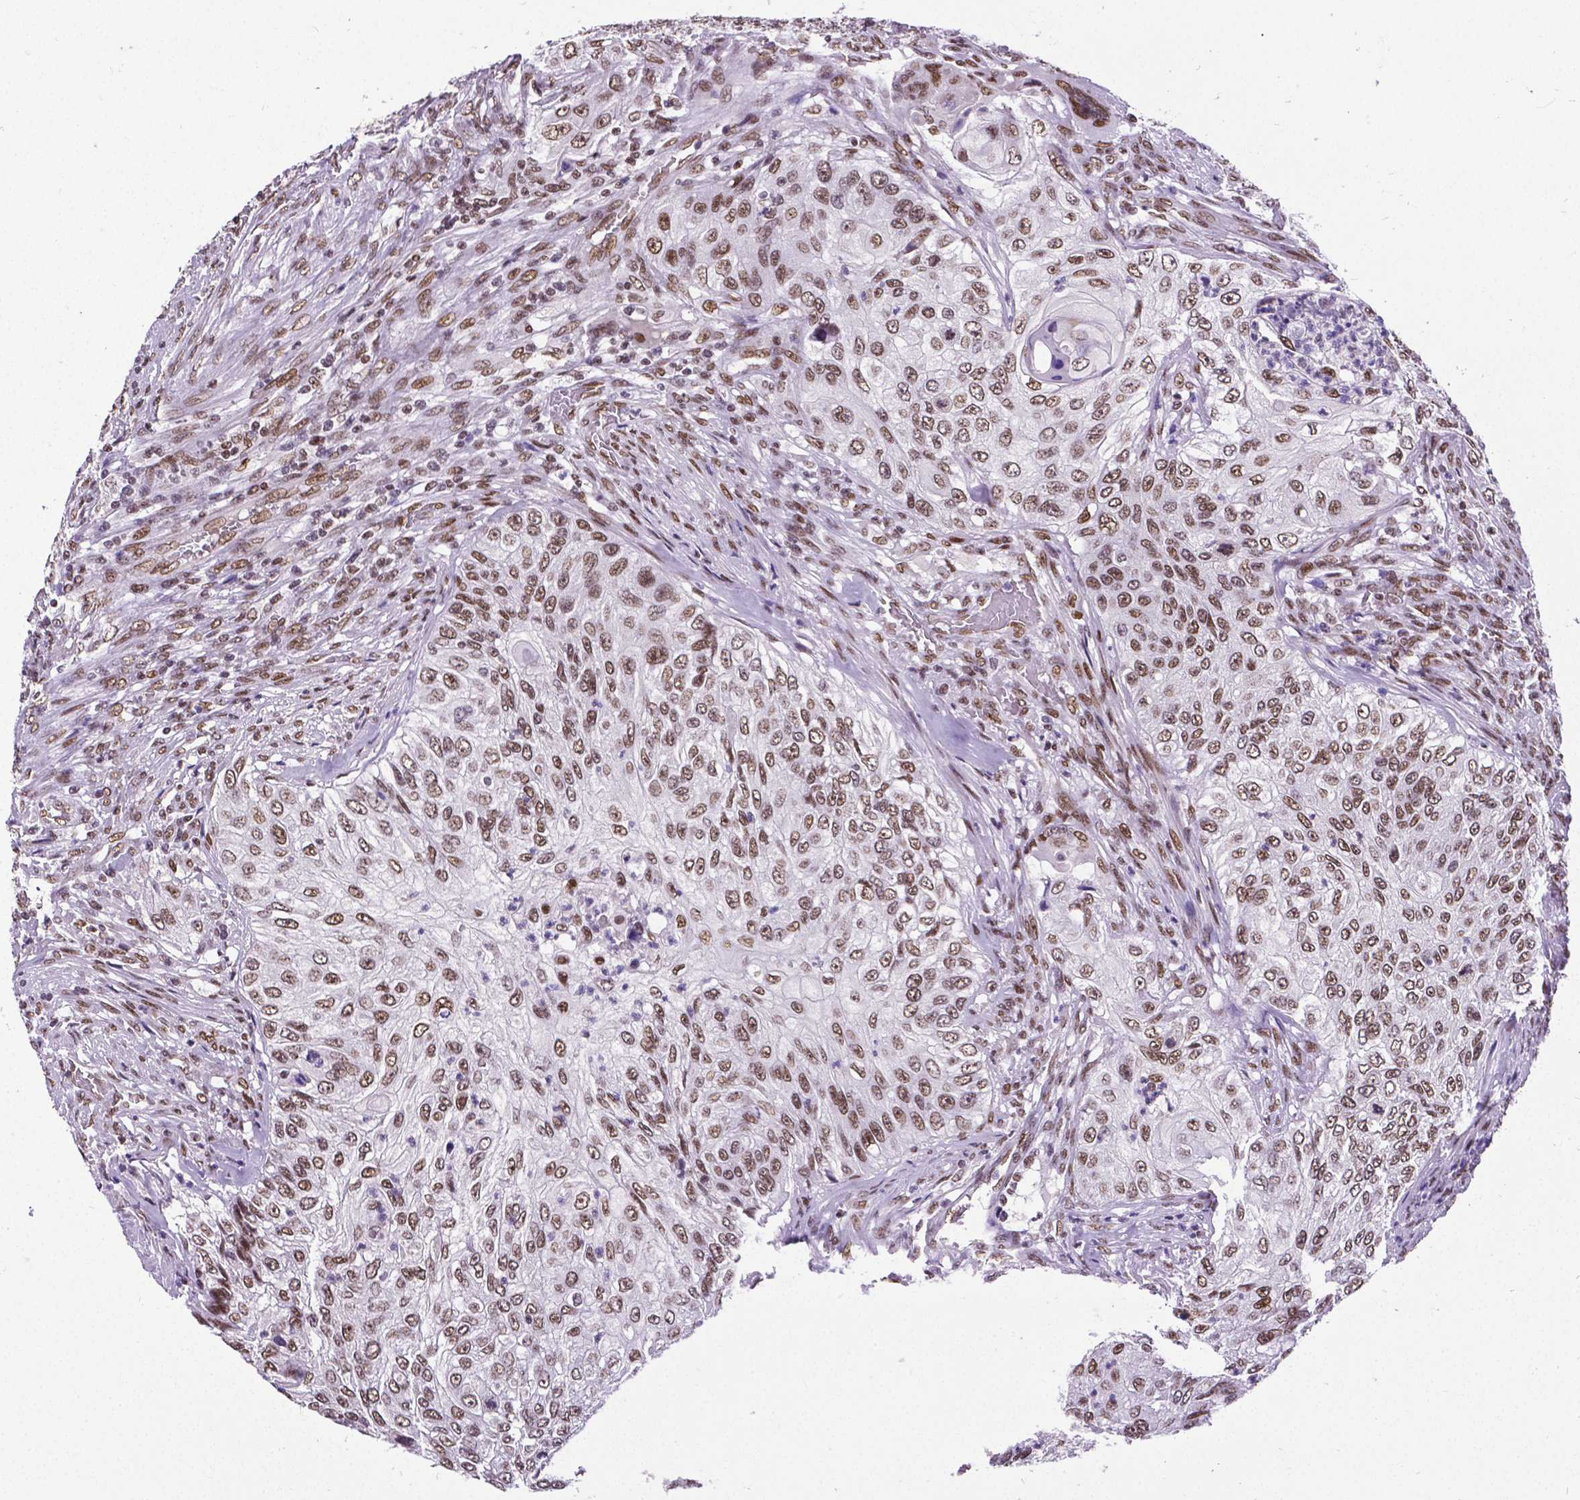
{"staining": {"intensity": "moderate", "quantity": ">75%", "location": "nuclear"}, "tissue": "urothelial cancer", "cell_type": "Tumor cells", "image_type": "cancer", "snomed": [{"axis": "morphology", "description": "Urothelial carcinoma, High grade"}, {"axis": "topography", "description": "Urinary bladder"}], "caption": "Immunohistochemistry (IHC) micrograph of human high-grade urothelial carcinoma stained for a protein (brown), which exhibits medium levels of moderate nuclear staining in about >75% of tumor cells.", "gene": "REST", "patient": {"sex": "female", "age": 60}}